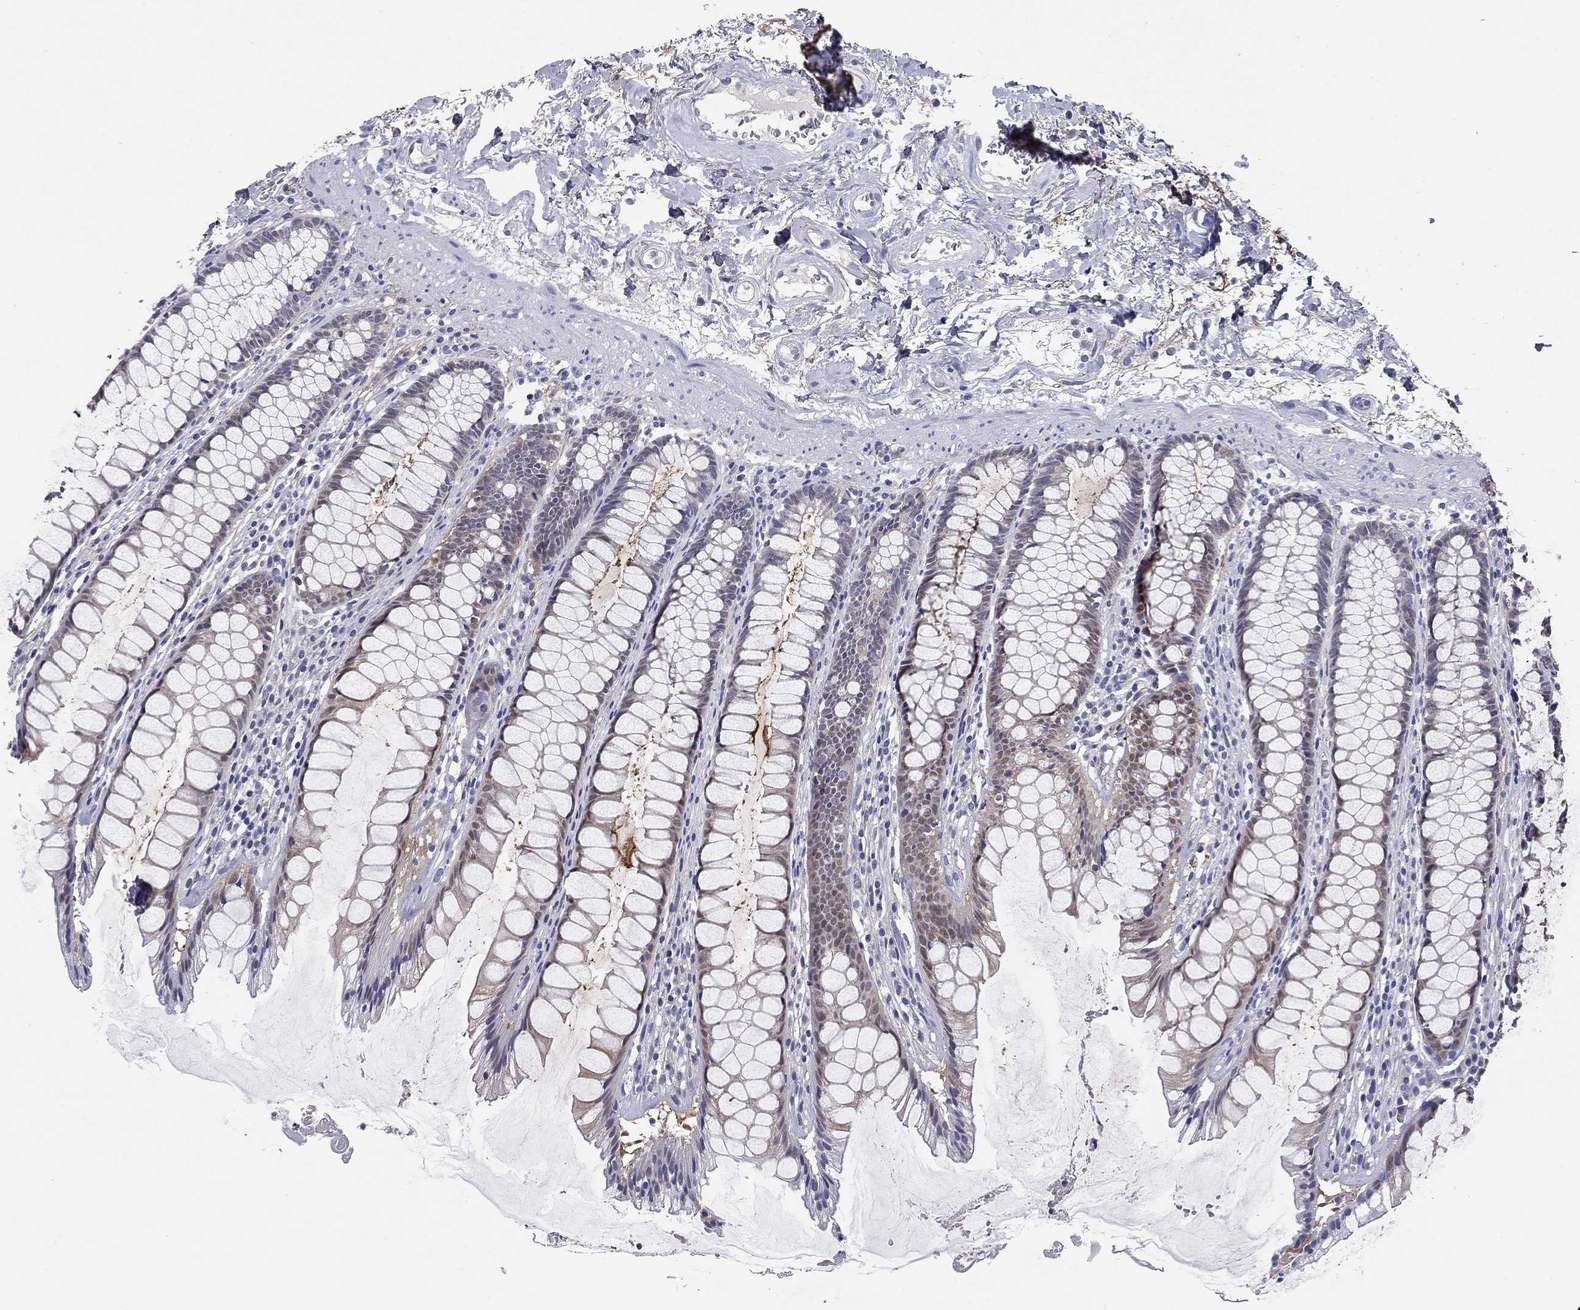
{"staining": {"intensity": "moderate", "quantity": "25%-75%", "location": "cytoplasmic/membranous"}, "tissue": "rectum", "cell_type": "Glandular cells", "image_type": "normal", "snomed": [{"axis": "morphology", "description": "Normal tissue, NOS"}, {"axis": "topography", "description": "Rectum"}], "caption": "Unremarkable rectum was stained to show a protein in brown. There is medium levels of moderate cytoplasmic/membranous staining in approximately 25%-75% of glandular cells.", "gene": "REXO5", "patient": {"sex": "male", "age": 72}}